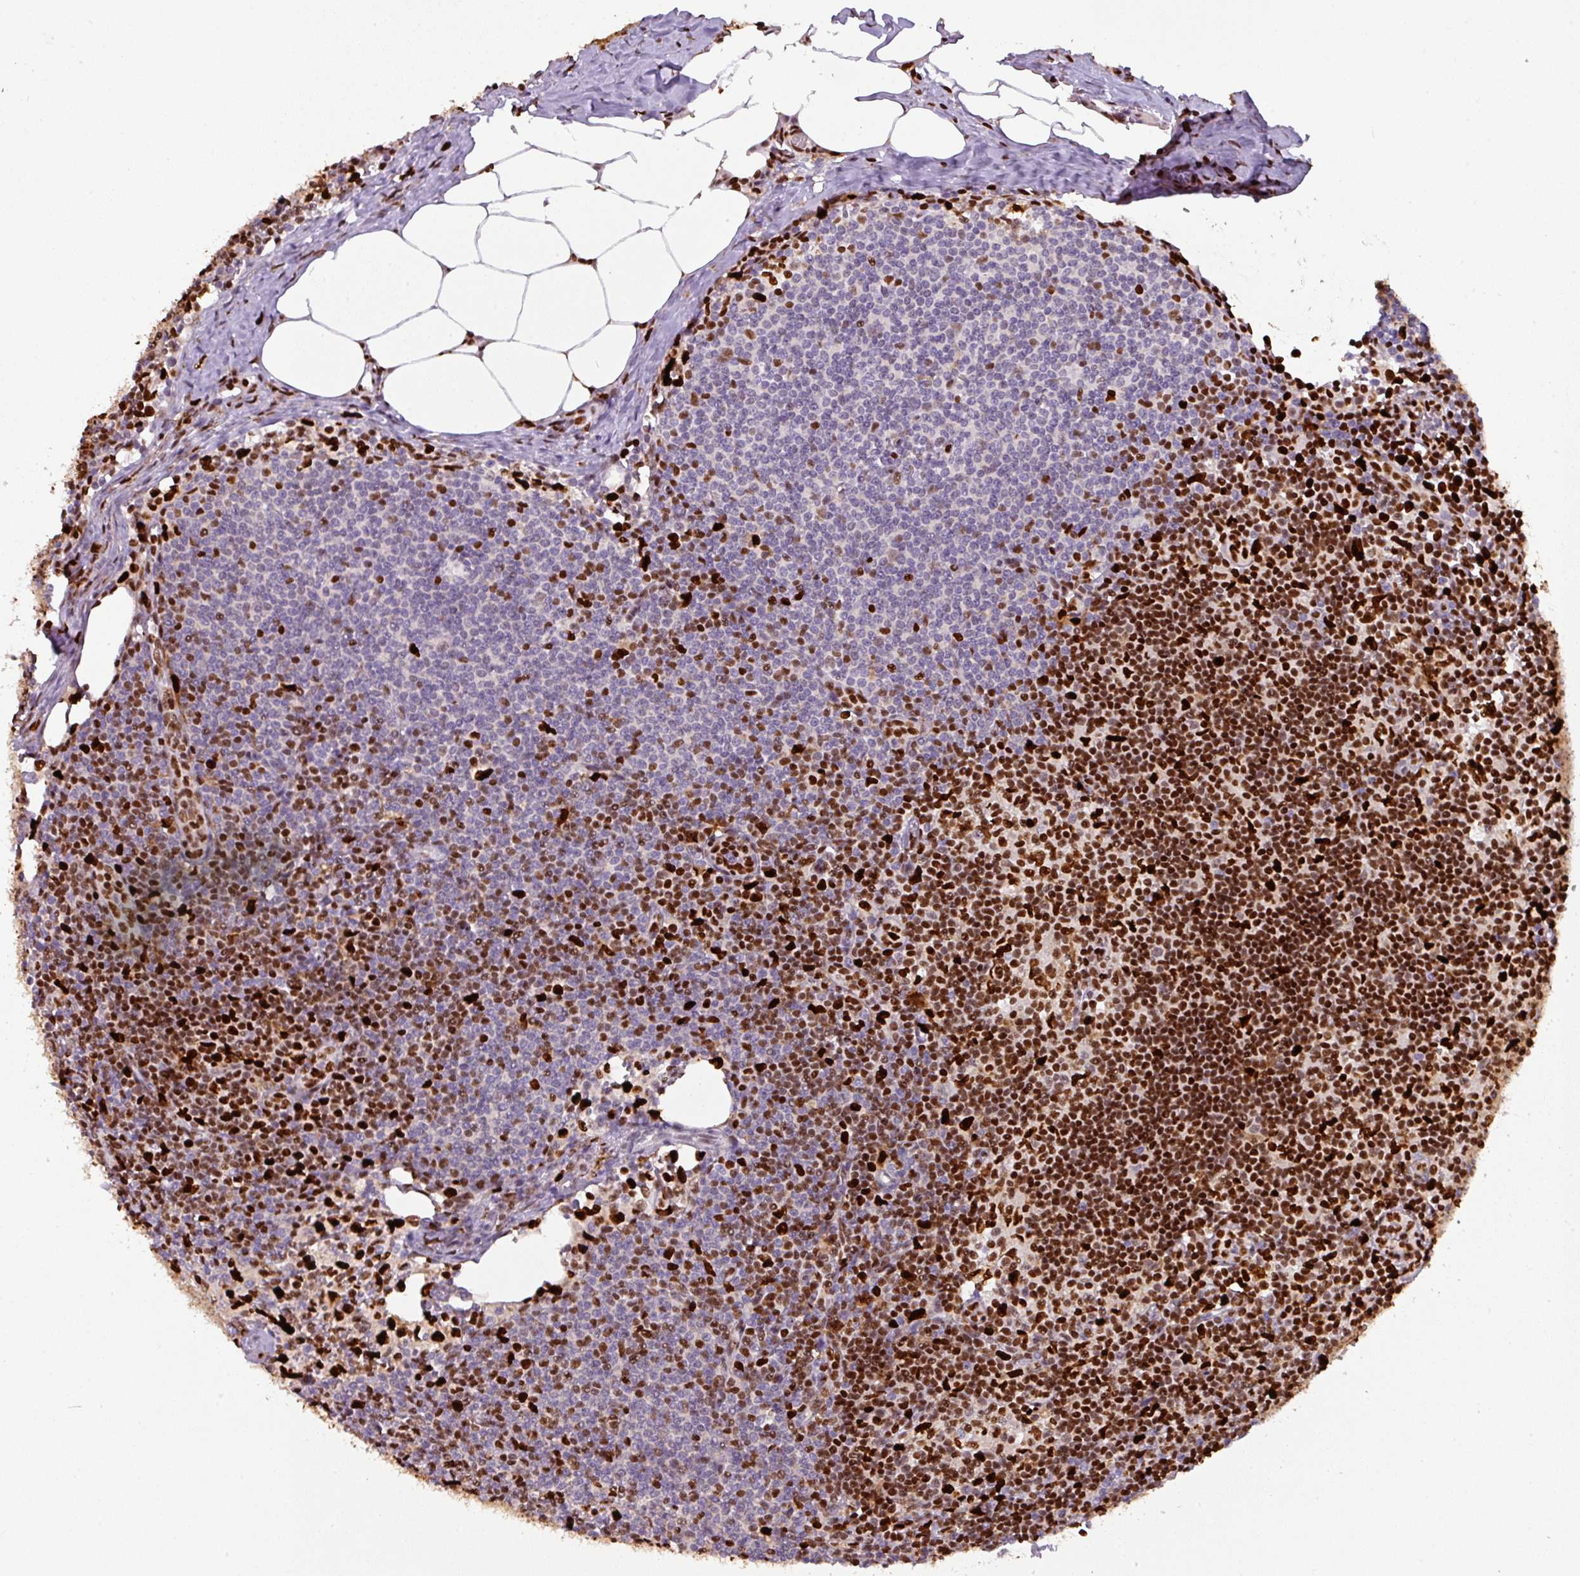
{"staining": {"intensity": "strong", "quantity": "<25%", "location": "nuclear"}, "tissue": "lymph node", "cell_type": "Germinal center cells", "image_type": "normal", "snomed": [{"axis": "morphology", "description": "Normal tissue, NOS"}, {"axis": "topography", "description": "Lymph node"}], "caption": "IHC of normal lymph node exhibits medium levels of strong nuclear expression in about <25% of germinal center cells.", "gene": "SAMHD1", "patient": {"sex": "female", "age": 59}}